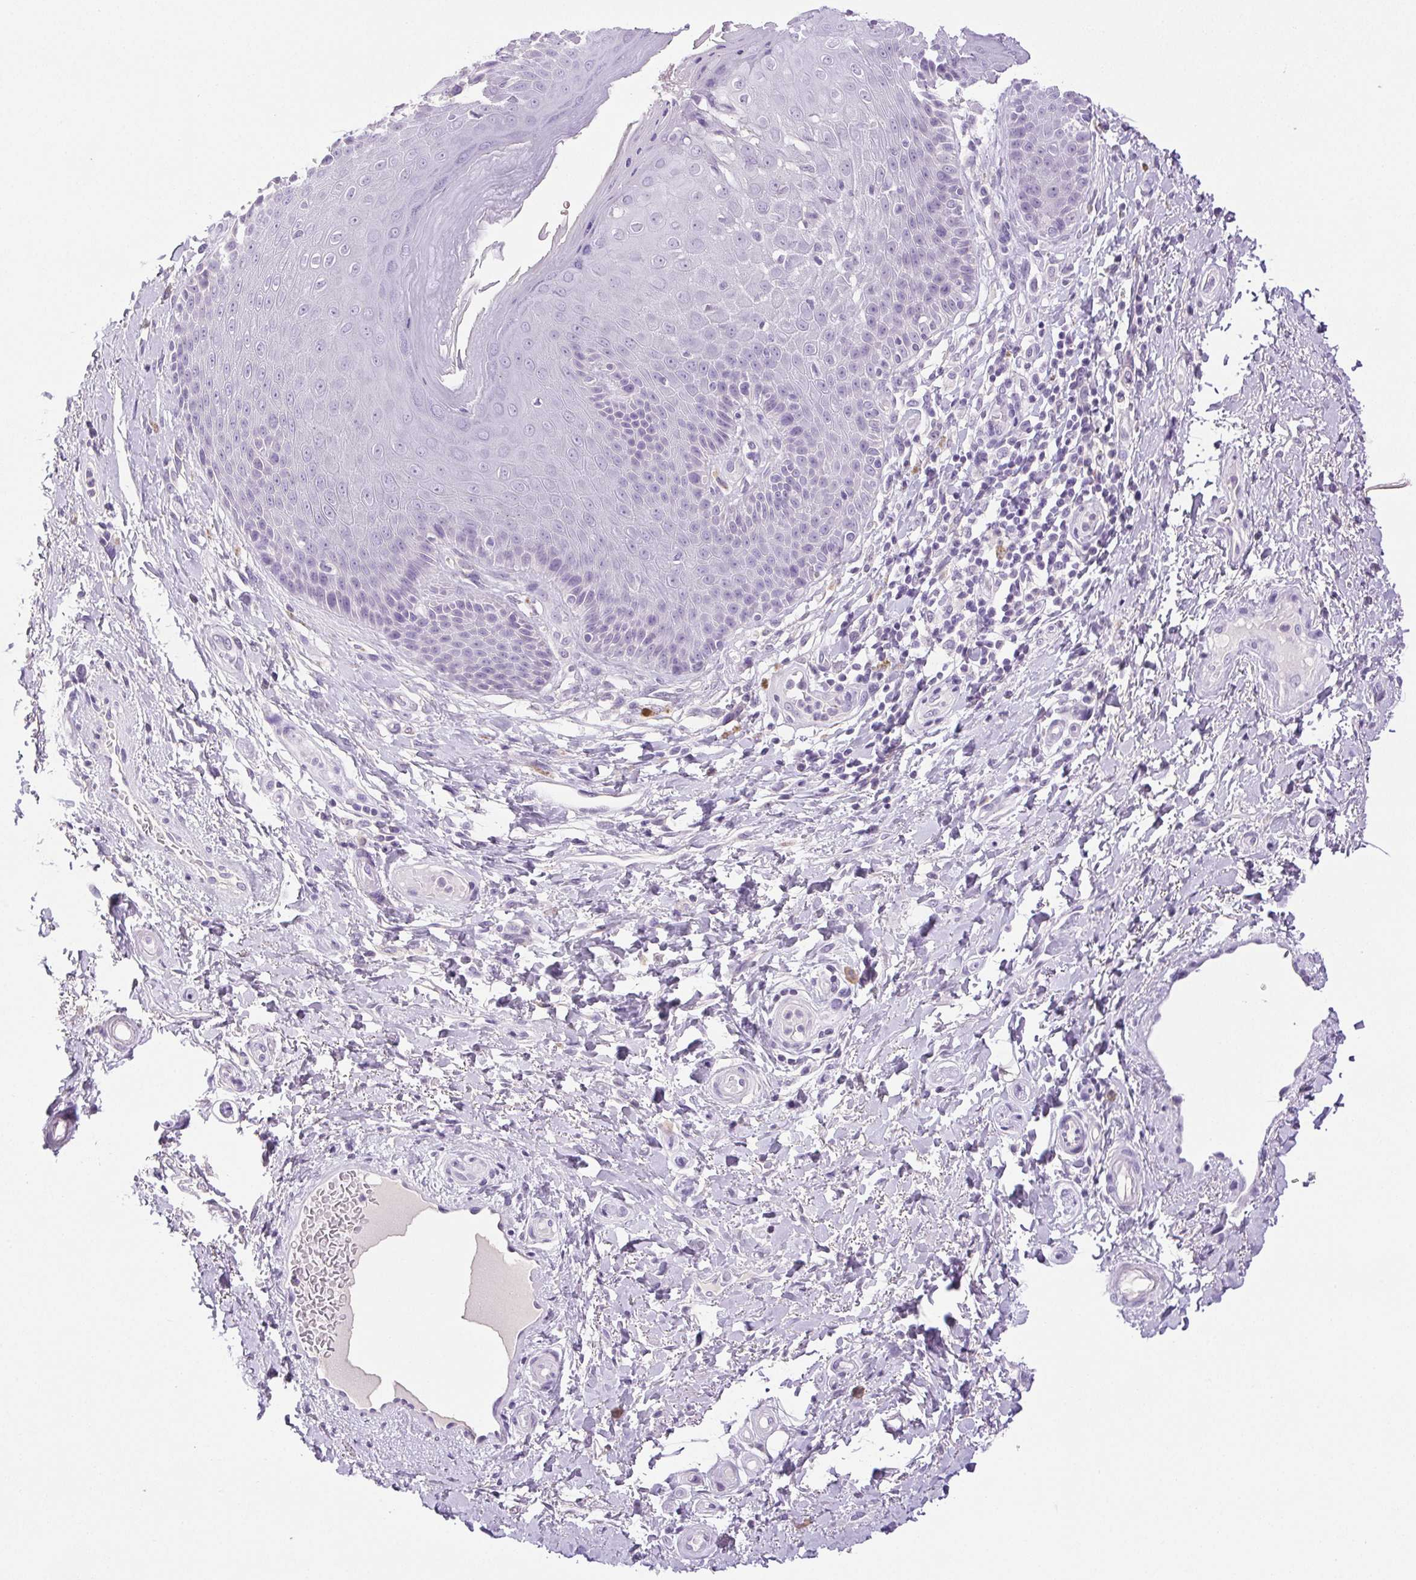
{"staining": {"intensity": "negative", "quantity": "none", "location": "none"}, "tissue": "skin", "cell_type": "Epidermal cells", "image_type": "normal", "snomed": [{"axis": "morphology", "description": "Normal tissue, NOS"}, {"axis": "topography", "description": "Anal"}, {"axis": "topography", "description": "Peripheral nerve tissue"}], "caption": "High magnification brightfield microscopy of benign skin stained with DAB (3,3'-diaminobenzidine) (brown) and counterstained with hematoxylin (blue): epidermal cells show no significant expression. The staining is performed using DAB brown chromogen with nuclei counter-stained in using hematoxylin.", "gene": "PAPPA2", "patient": {"sex": "male", "age": 51}}